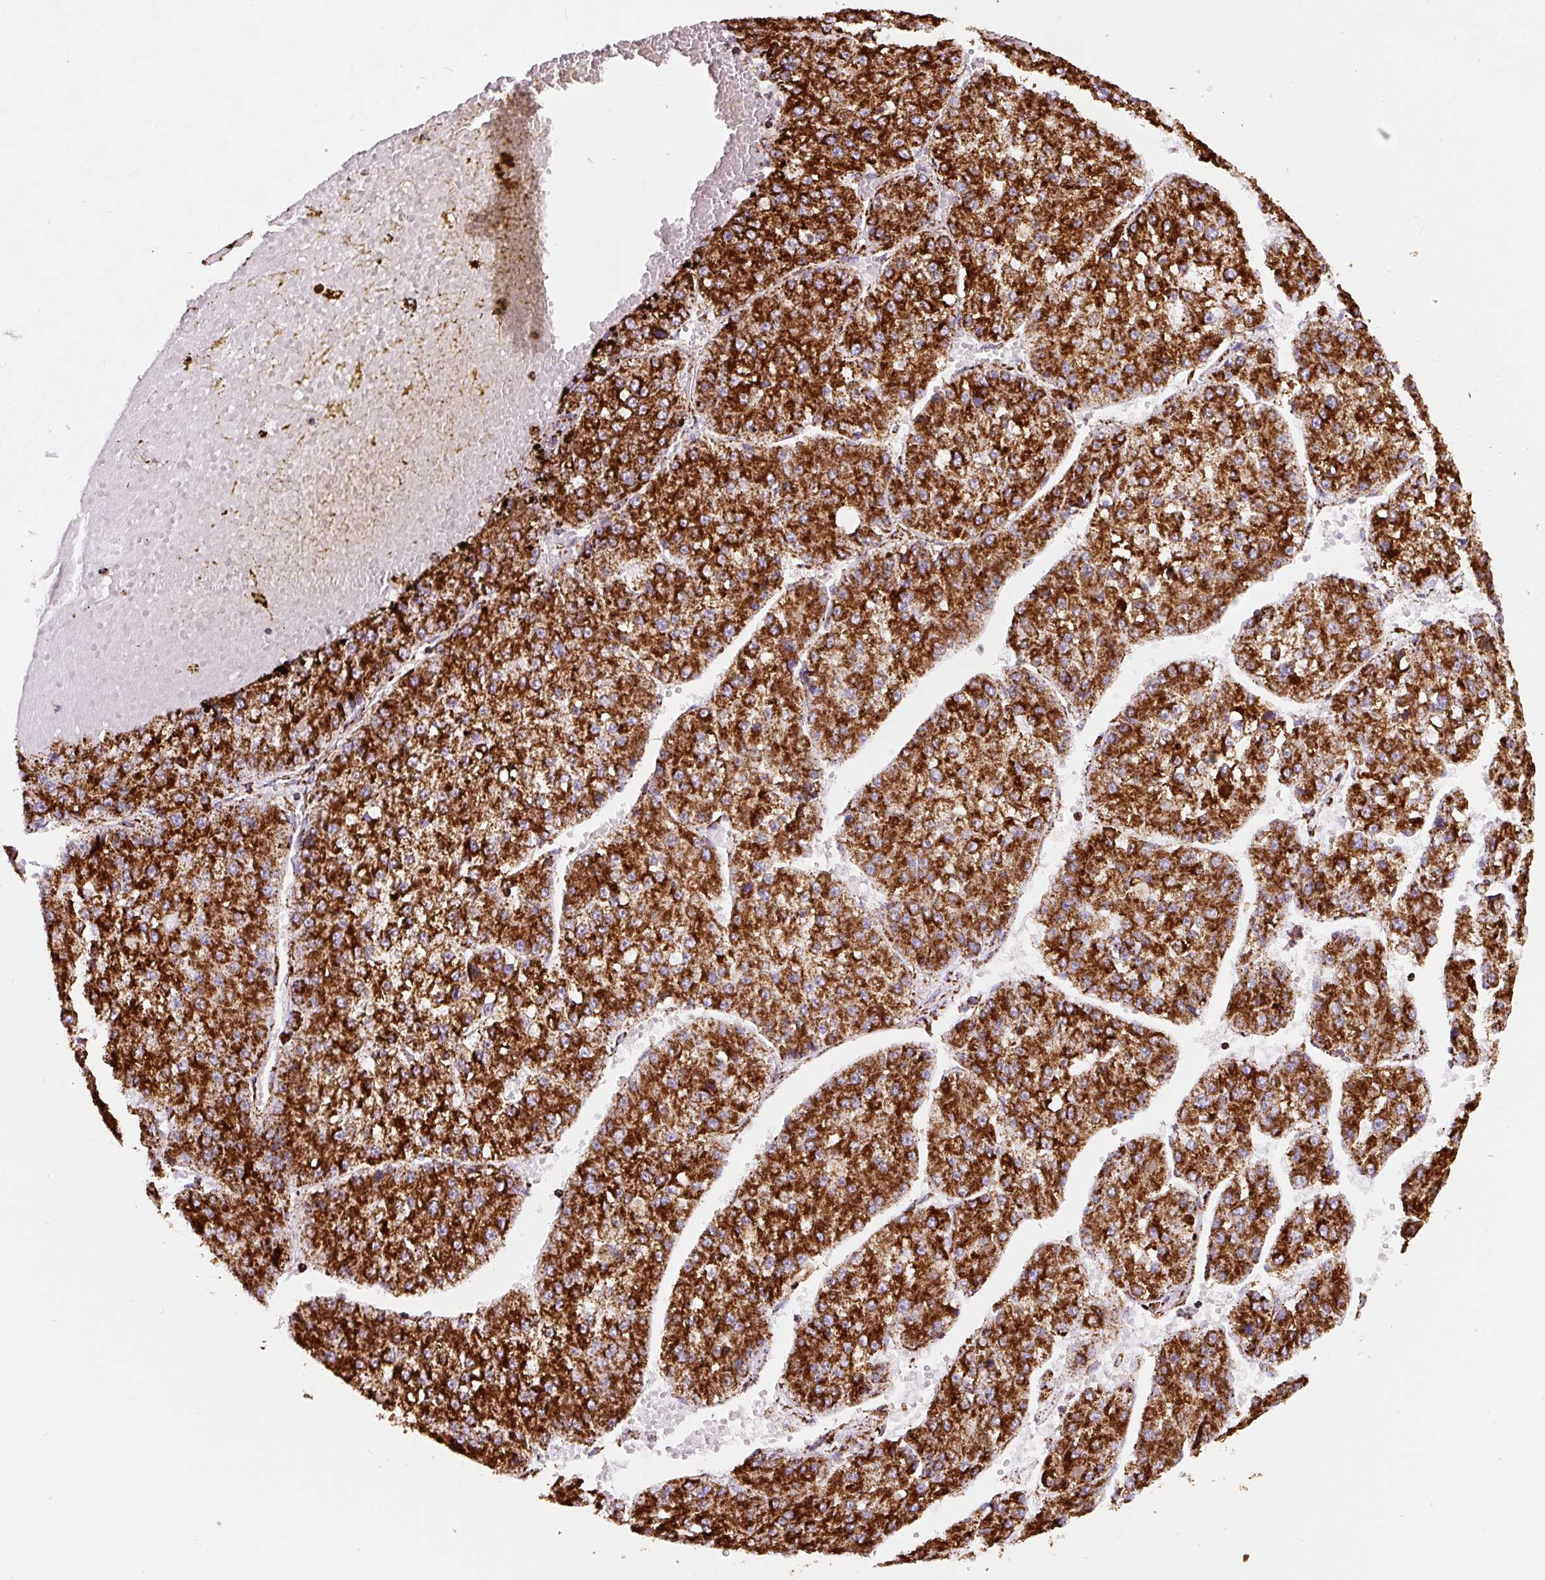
{"staining": {"intensity": "strong", "quantity": ">75%", "location": "cytoplasmic/membranous"}, "tissue": "liver cancer", "cell_type": "Tumor cells", "image_type": "cancer", "snomed": [{"axis": "morphology", "description": "Carcinoma, Hepatocellular, NOS"}, {"axis": "topography", "description": "Liver"}], "caption": "IHC (DAB (3,3'-diaminobenzidine)) staining of liver hepatocellular carcinoma reveals strong cytoplasmic/membranous protein staining in about >75% of tumor cells.", "gene": "ATP5F1A", "patient": {"sex": "female", "age": 73}}